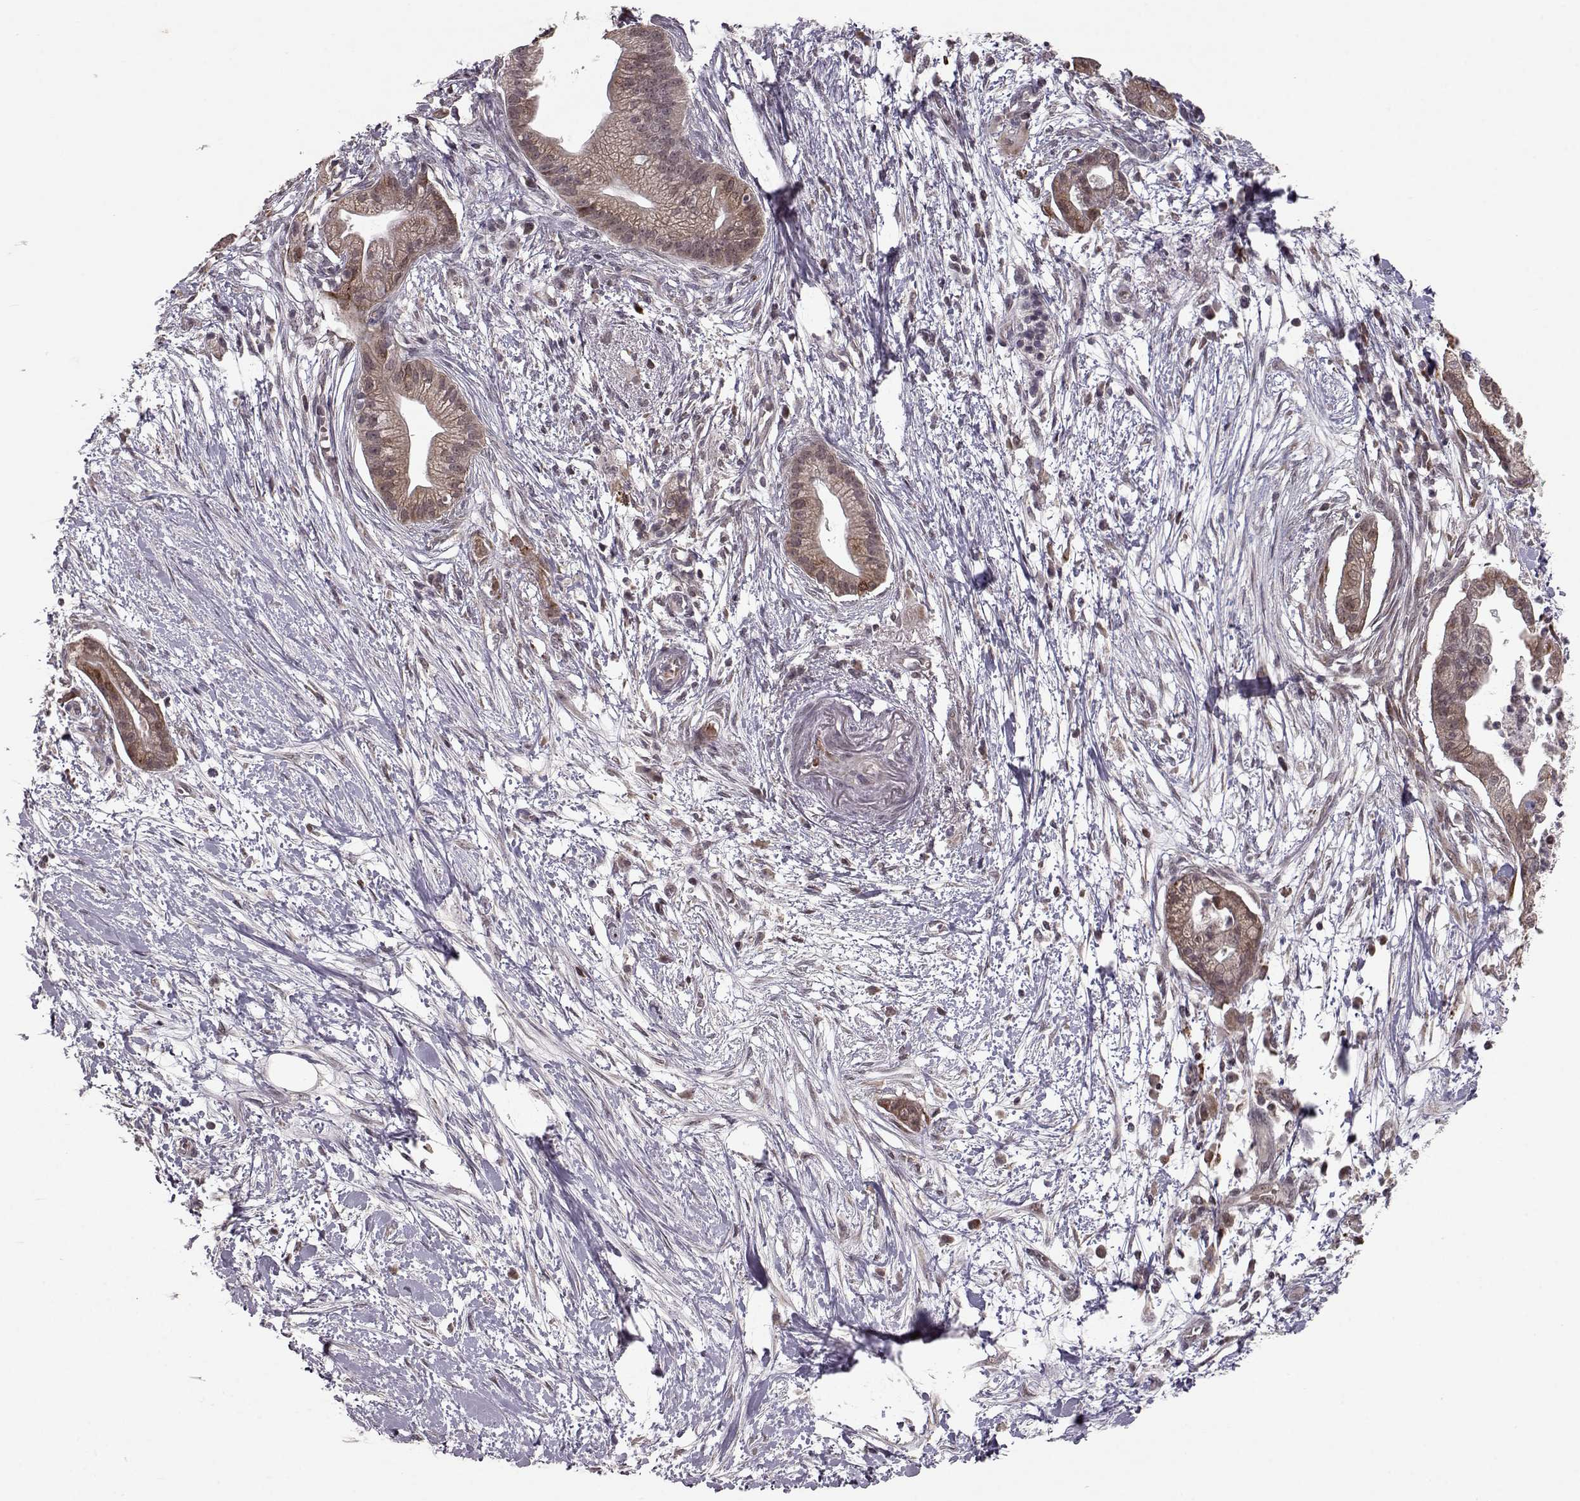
{"staining": {"intensity": "moderate", "quantity": ">75%", "location": "cytoplasmic/membranous"}, "tissue": "pancreatic cancer", "cell_type": "Tumor cells", "image_type": "cancer", "snomed": [{"axis": "morphology", "description": "Normal tissue, NOS"}, {"axis": "morphology", "description": "Adenocarcinoma, NOS"}, {"axis": "topography", "description": "Lymph node"}, {"axis": "topography", "description": "Pancreas"}], "caption": "Immunohistochemical staining of adenocarcinoma (pancreatic) shows moderate cytoplasmic/membranous protein expression in about >75% of tumor cells.", "gene": "ELOVL5", "patient": {"sex": "female", "age": 58}}